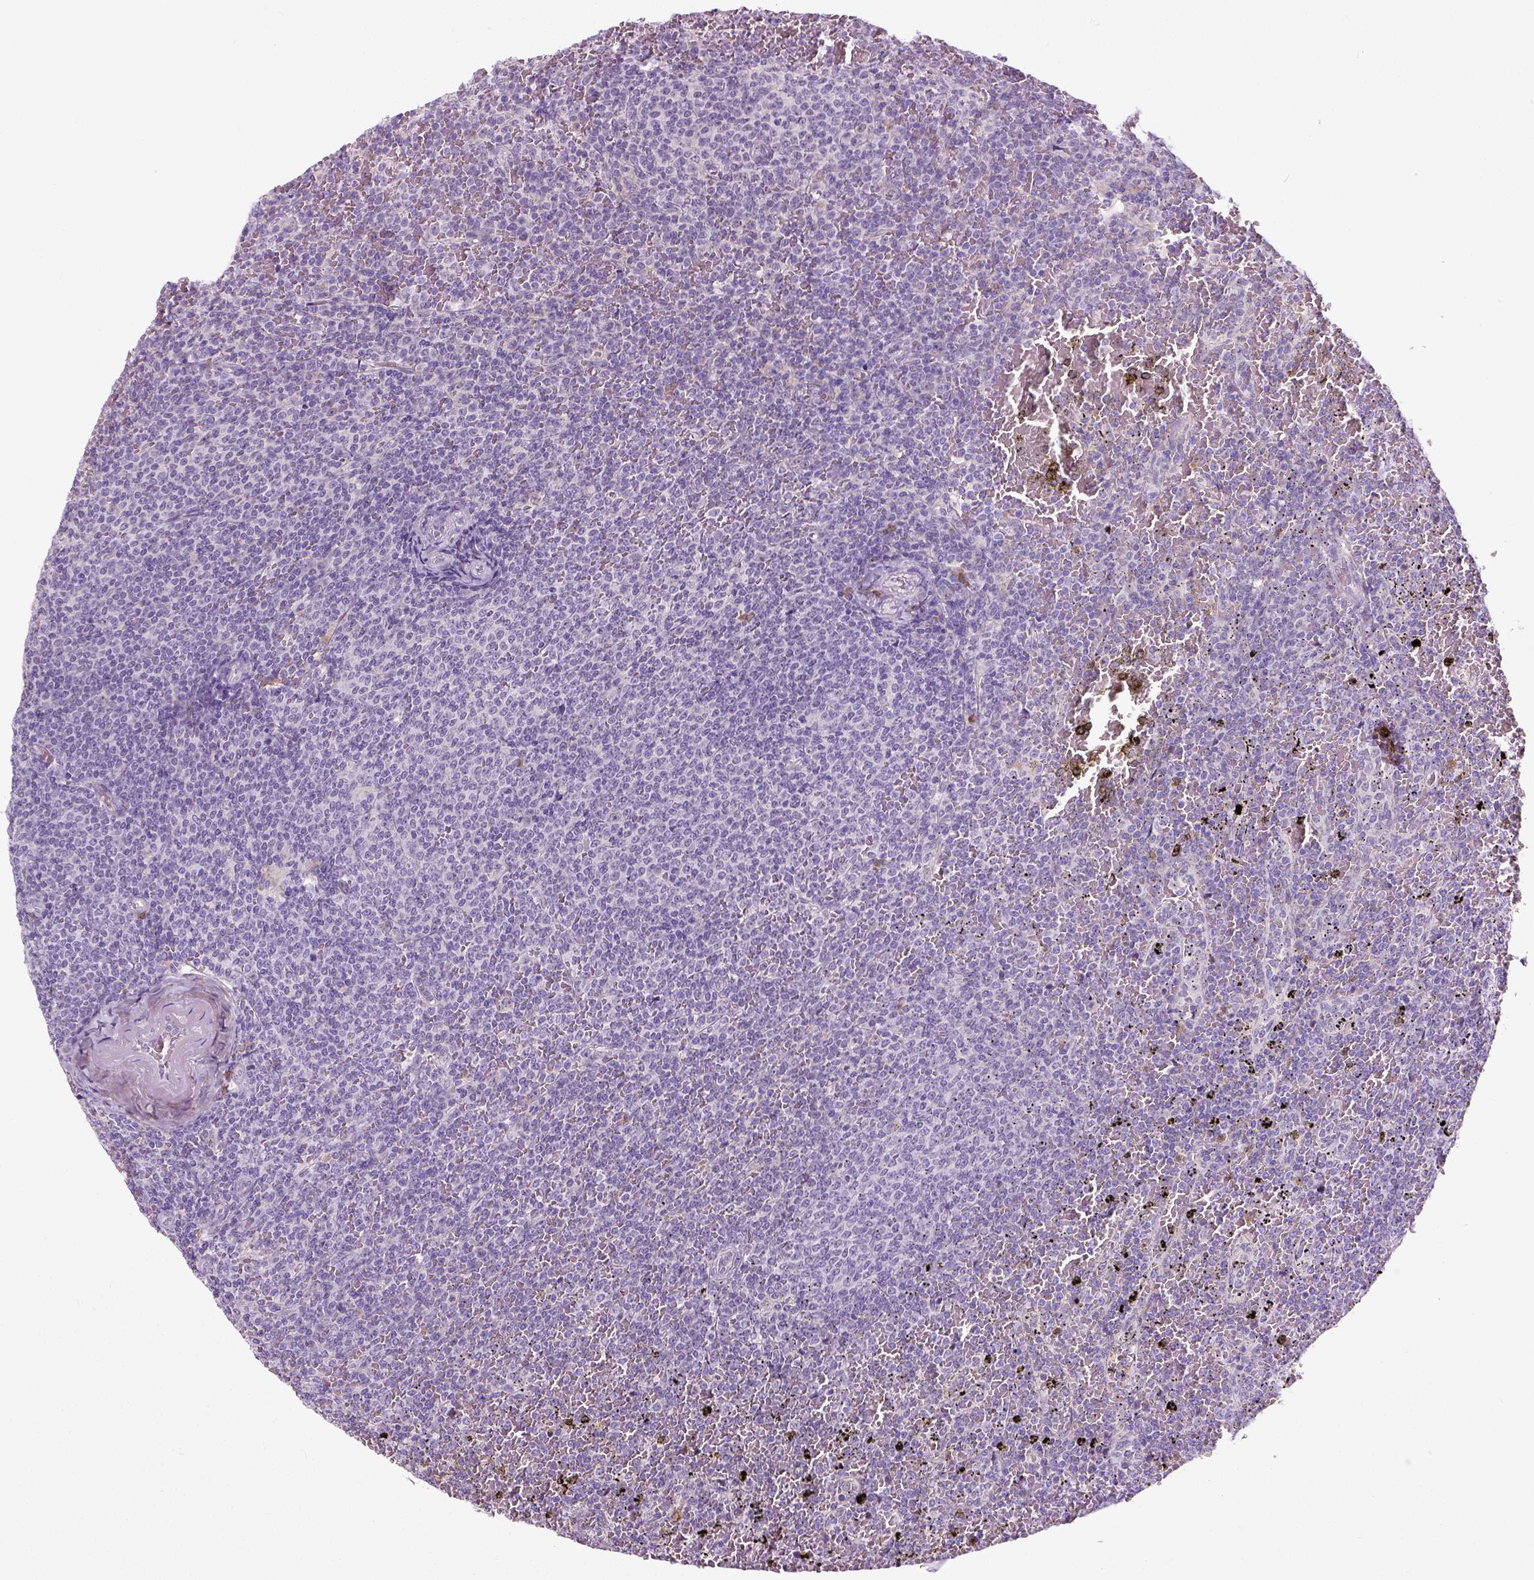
{"staining": {"intensity": "negative", "quantity": "none", "location": "none"}, "tissue": "lymphoma", "cell_type": "Tumor cells", "image_type": "cancer", "snomed": [{"axis": "morphology", "description": "Malignant lymphoma, non-Hodgkin's type, Low grade"}, {"axis": "topography", "description": "Spleen"}], "caption": "Lymphoma stained for a protein using immunohistochemistry (IHC) shows no positivity tumor cells.", "gene": "TRIM72", "patient": {"sex": "female", "age": 77}}